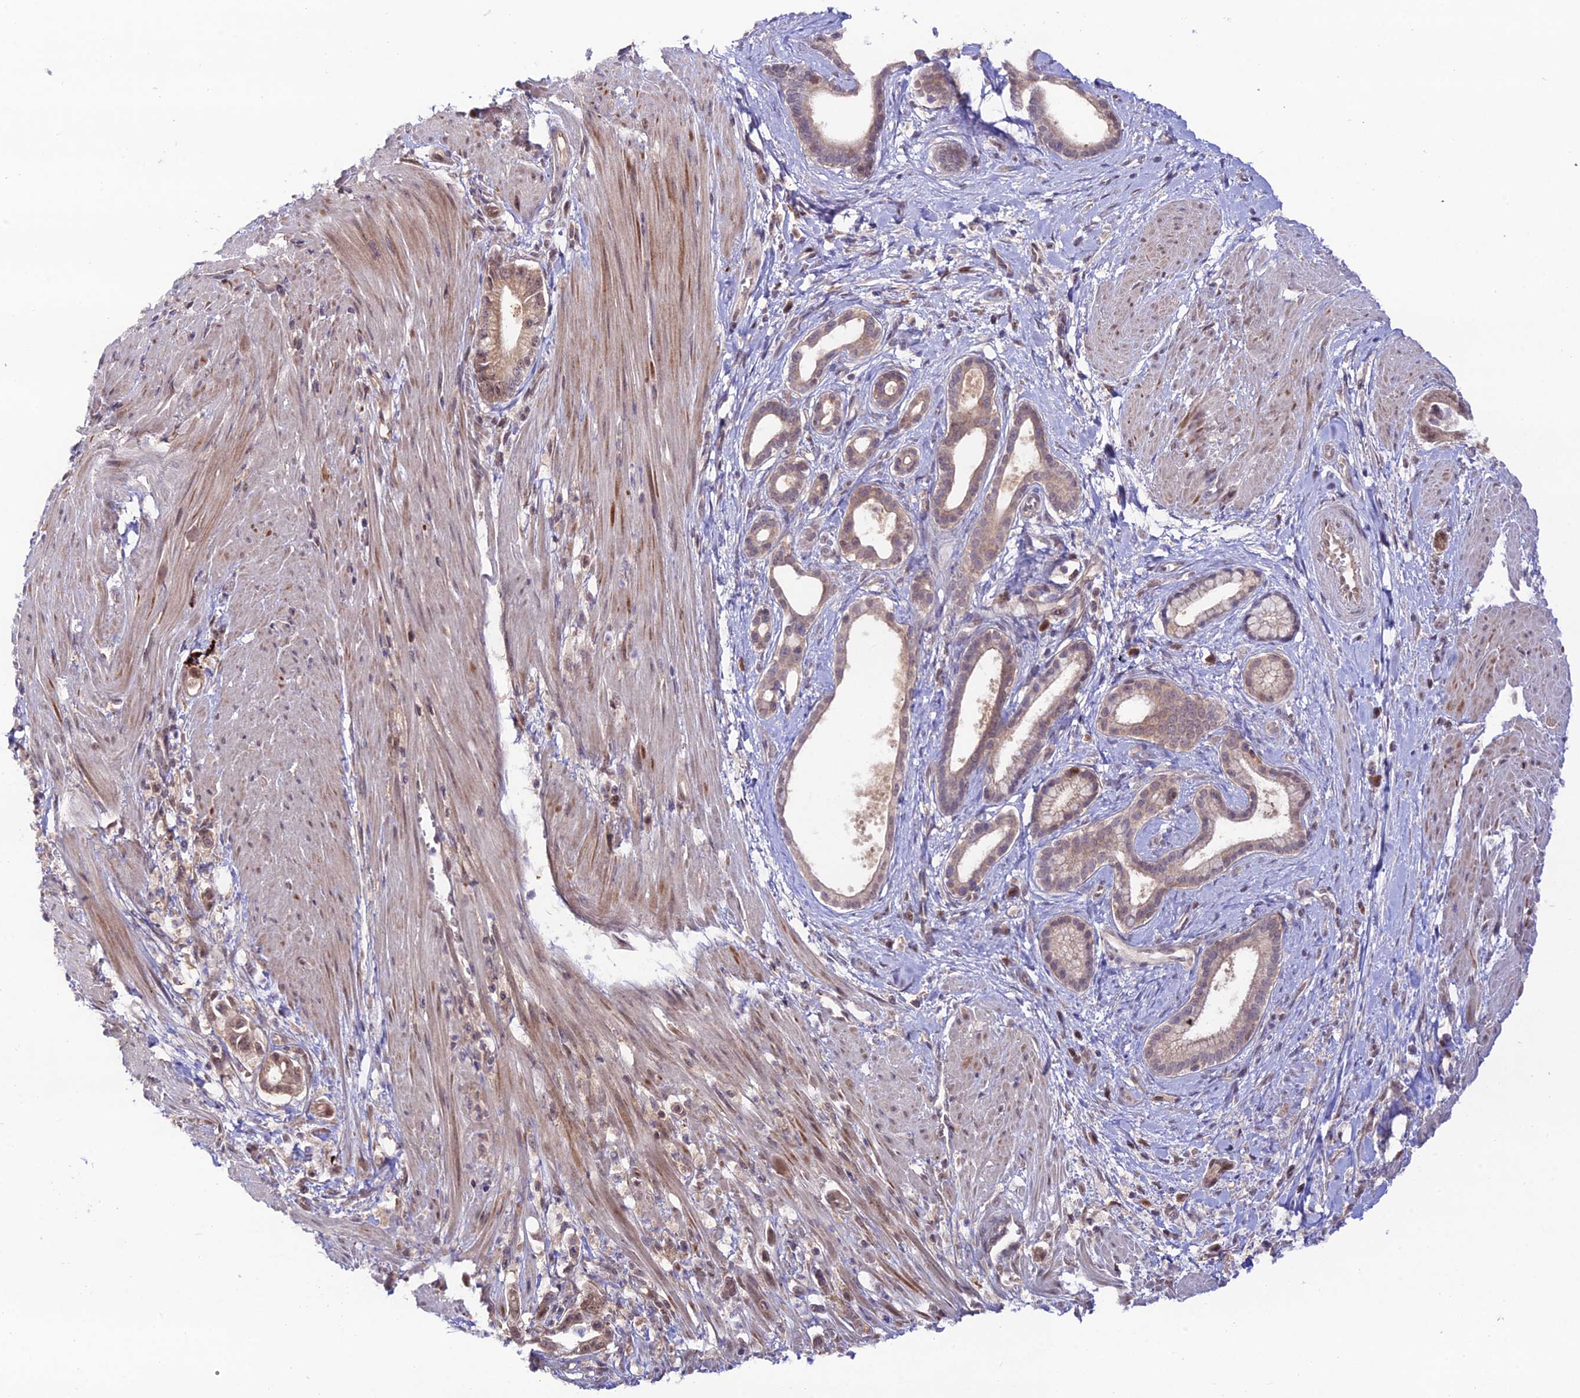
{"staining": {"intensity": "weak", "quantity": ">75%", "location": "cytoplasmic/membranous,nuclear"}, "tissue": "pancreatic cancer", "cell_type": "Tumor cells", "image_type": "cancer", "snomed": [{"axis": "morphology", "description": "Adenocarcinoma, NOS"}, {"axis": "topography", "description": "Pancreas"}], "caption": "Immunohistochemical staining of human pancreatic adenocarcinoma displays low levels of weak cytoplasmic/membranous and nuclear protein positivity in approximately >75% of tumor cells.", "gene": "TRIM40", "patient": {"sex": "male", "age": 78}}